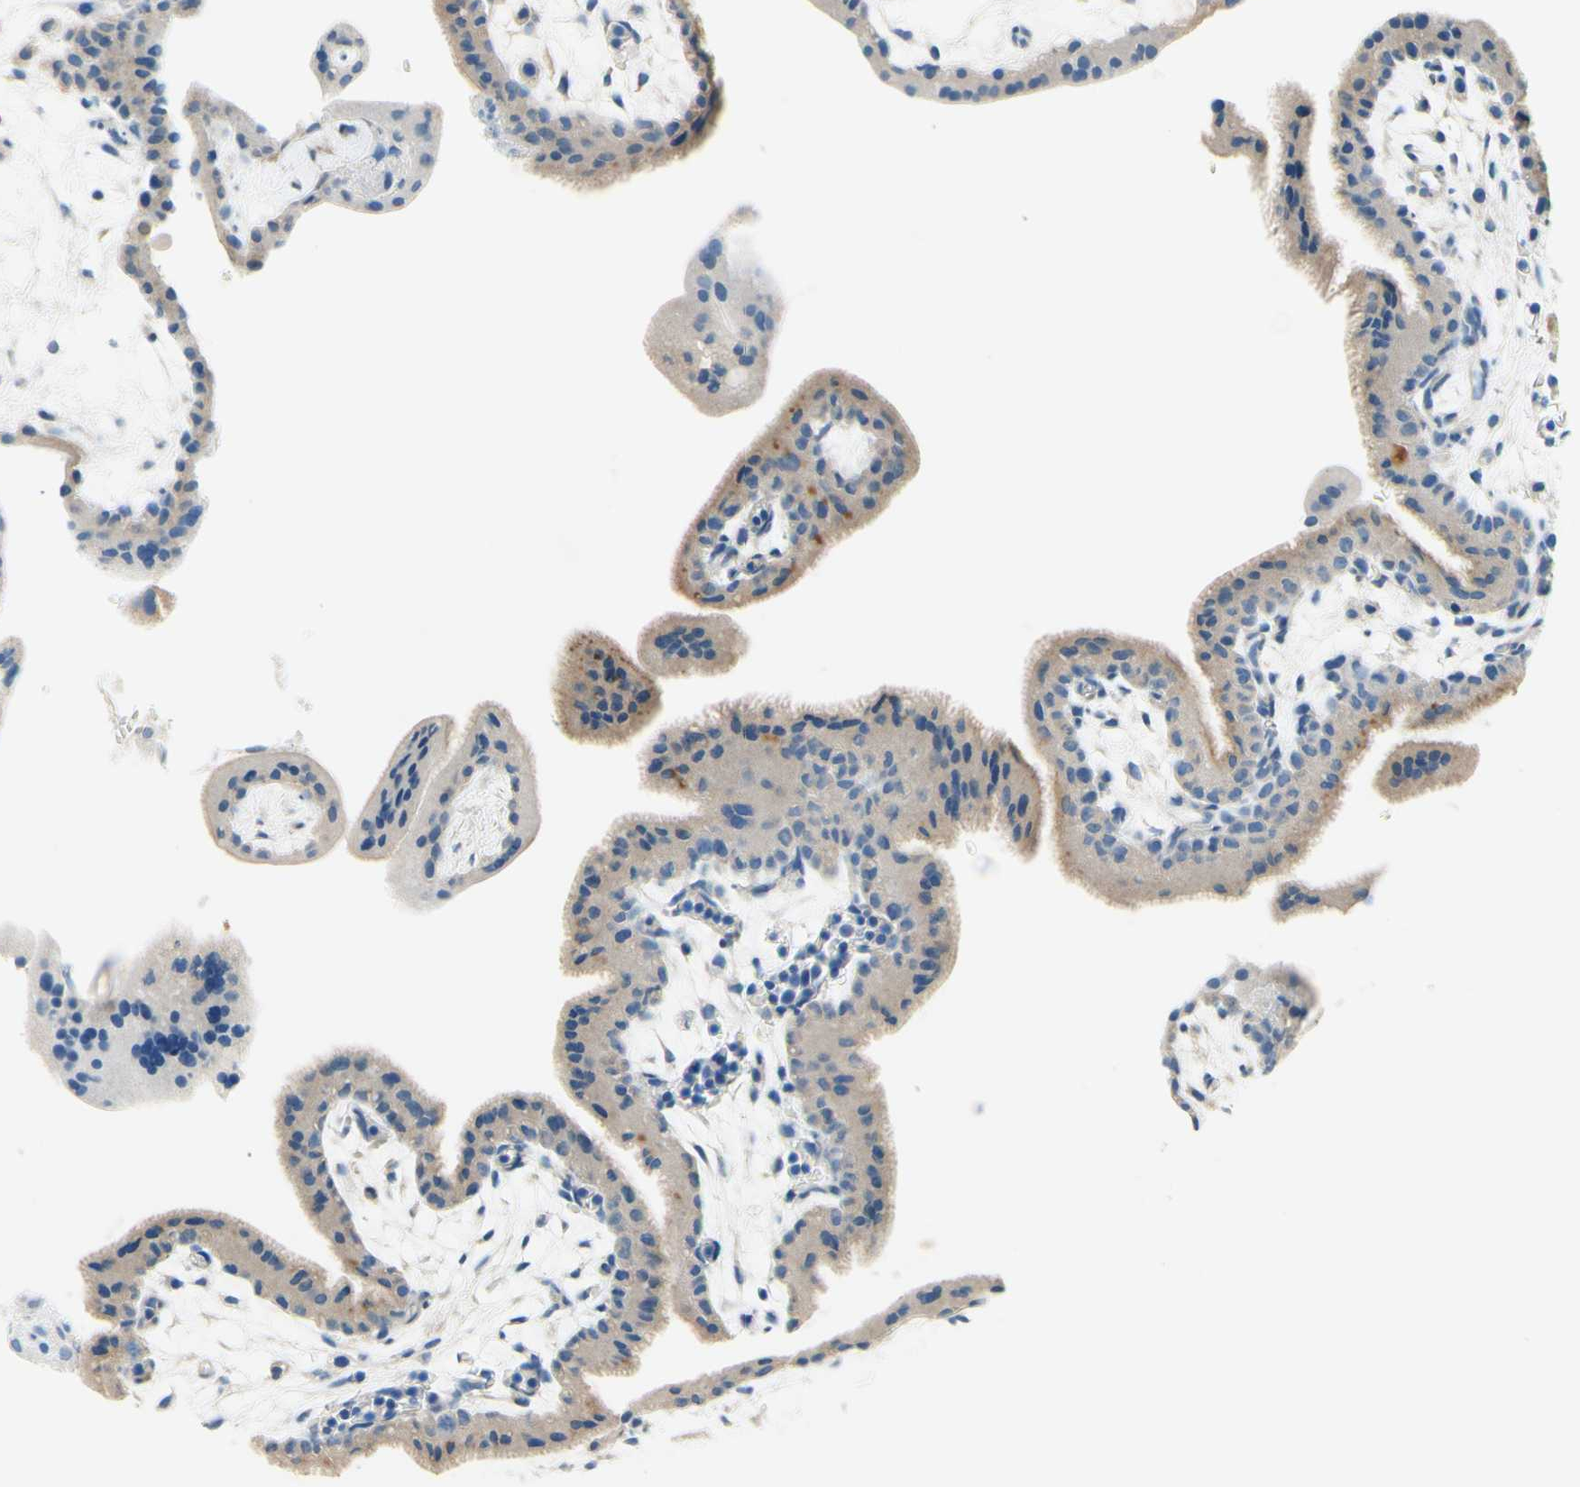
{"staining": {"intensity": "weak", "quantity": "25%-75%", "location": "cytoplasmic/membranous"}, "tissue": "placenta", "cell_type": "Trophoblastic cells", "image_type": "normal", "snomed": [{"axis": "morphology", "description": "Normal tissue, NOS"}, {"axis": "topography", "description": "Placenta"}], "caption": "A brown stain highlights weak cytoplasmic/membranous expression of a protein in trophoblastic cells of normal placenta. (IHC, brightfield microscopy, high magnification).", "gene": "PASD1", "patient": {"sex": "female", "age": 35}}